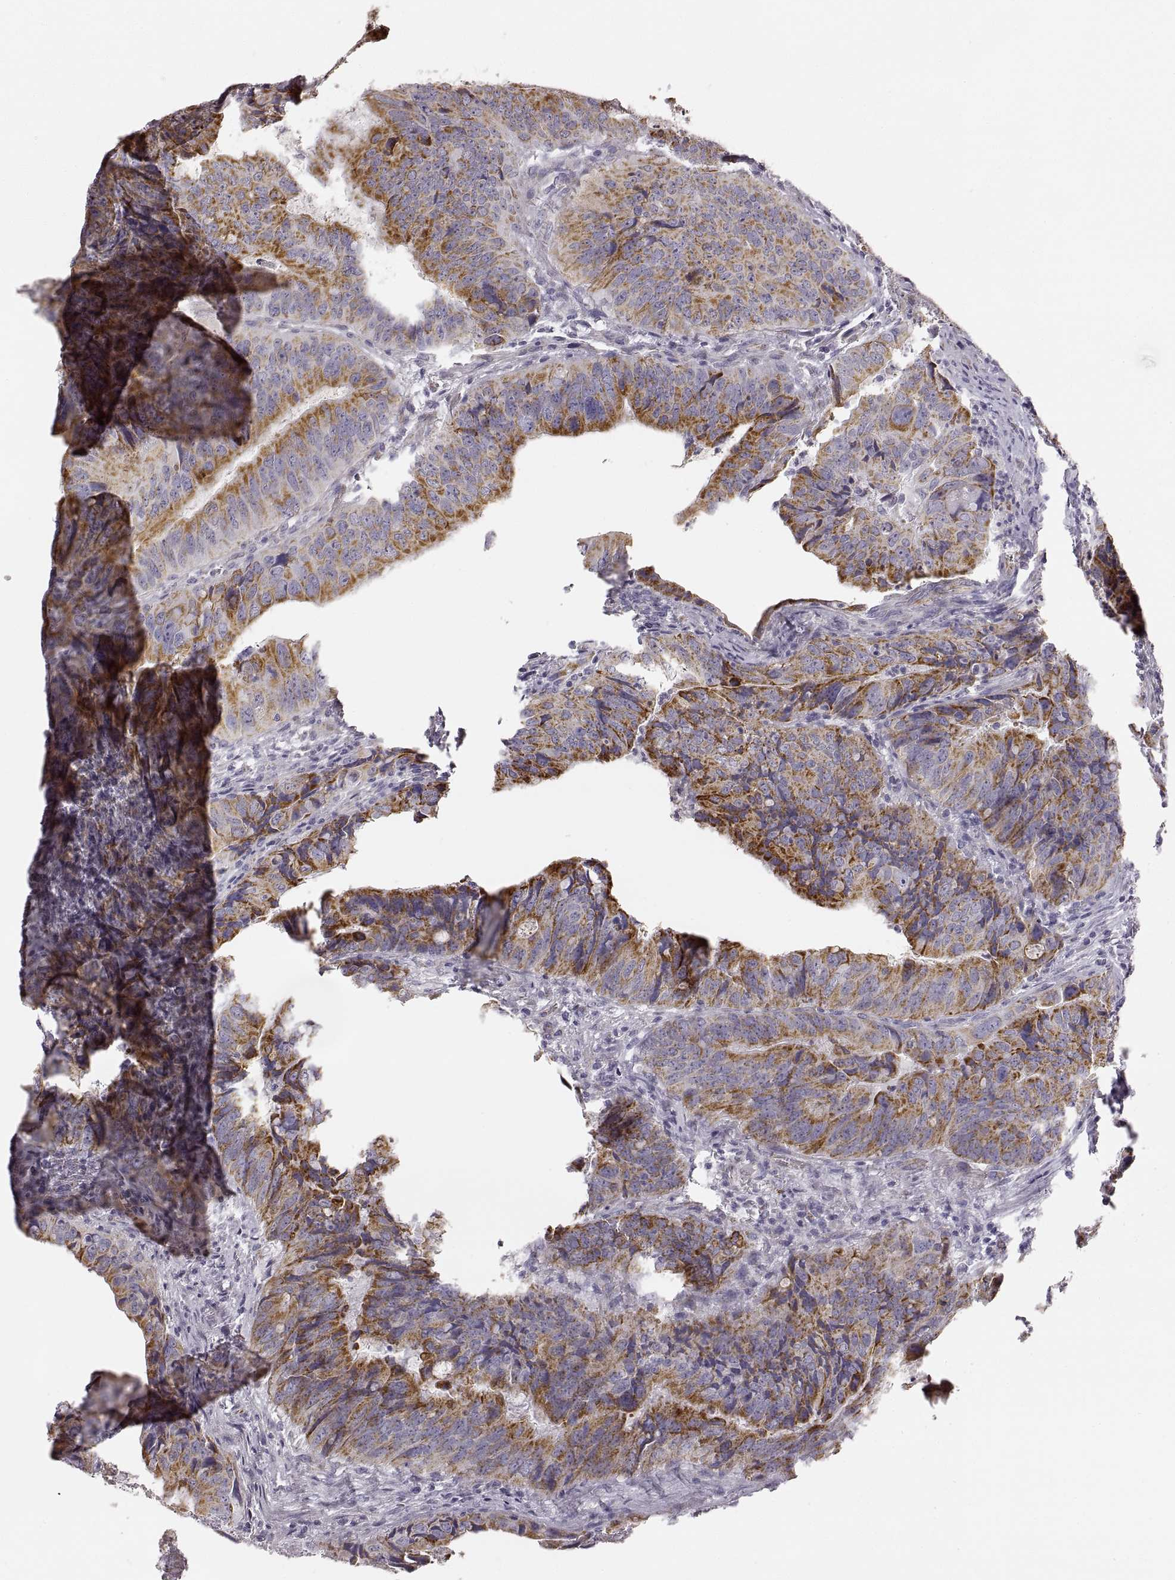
{"staining": {"intensity": "weak", "quantity": ">75%", "location": "cytoplasmic/membranous"}, "tissue": "colorectal cancer", "cell_type": "Tumor cells", "image_type": "cancer", "snomed": [{"axis": "morphology", "description": "Adenocarcinoma, NOS"}, {"axis": "topography", "description": "Colon"}], "caption": "A brown stain highlights weak cytoplasmic/membranous positivity of a protein in human colorectal adenocarcinoma tumor cells.", "gene": "RDH13", "patient": {"sex": "male", "age": 79}}